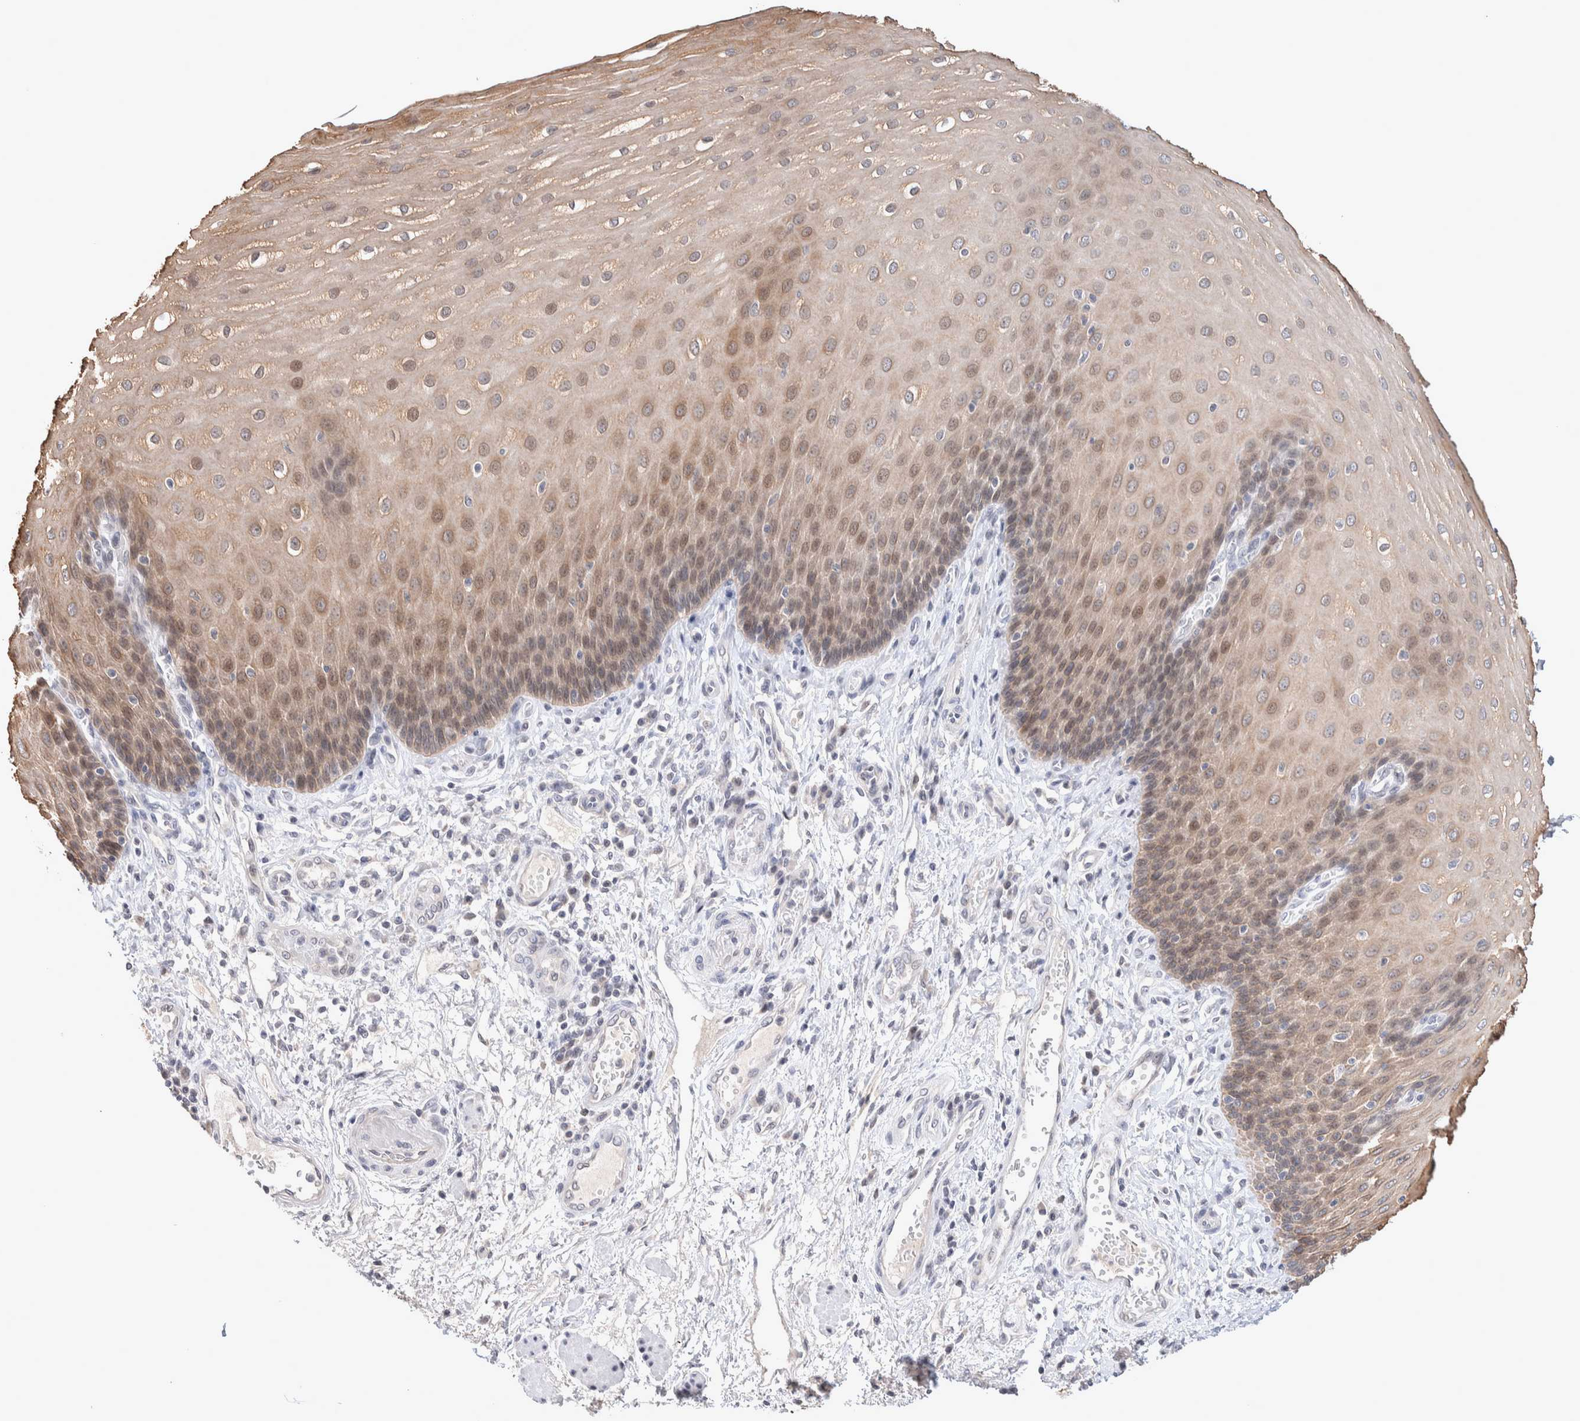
{"staining": {"intensity": "moderate", "quantity": "<25%", "location": "cytoplasmic/membranous,nuclear"}, "tissue": "esophagus", "cell_type": "Squamous epithelial cells", "image_type": "normal", "snomed": [{"axis": "morphology", "description": "Normal tissue, NOS"}, {"axis": "topography", "description": "Esophagus"}], "caption": "Esophagus stained with immunohistochemistry displays moderate cytoplasmic/membranous,nuclear positivity in approximately <25% of squamous epithelial cells. (IHC, brightfield microscopy, high magnification).", "gene": "CRAT", "patient": {"sex": "male", "age": 54}}